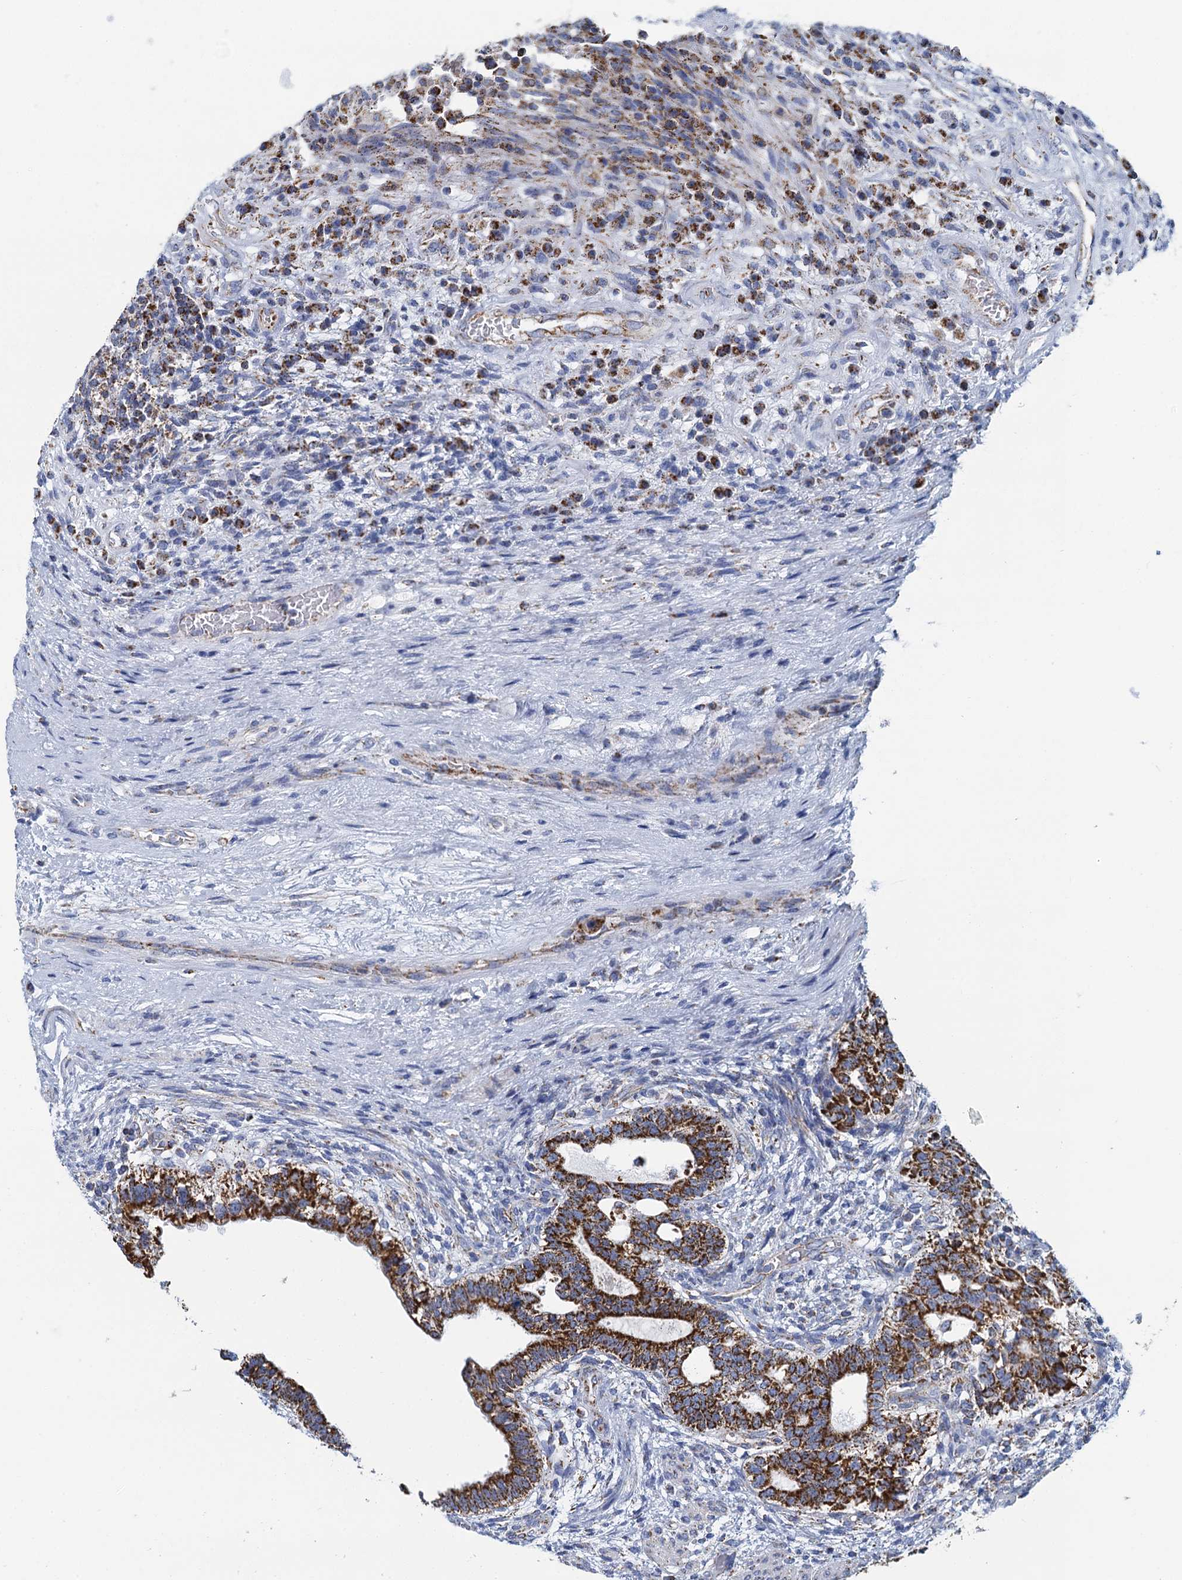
{"staining": {"intensity": "strong", "quantity": ">75%", "location": "cytoplasmic/membranous"}, "tissue": "testis cancer", "cell_type": "Tumor cells", "image_type": "cancer", "snomed": [{"axis": "morphology", "description": "Carcinoma, Embryonal, NOS"}, {"axis": "topography", "description": "Testis"}], "caption": "There is high levels of strong cytoplasmic/membranous positivity in tumor cells of testis embryonal carcinoma, as demonstrated by immunohistochemical staining (brown color).", "gene": "CCP110", "patient": {"sex": "male", "age": 26}}